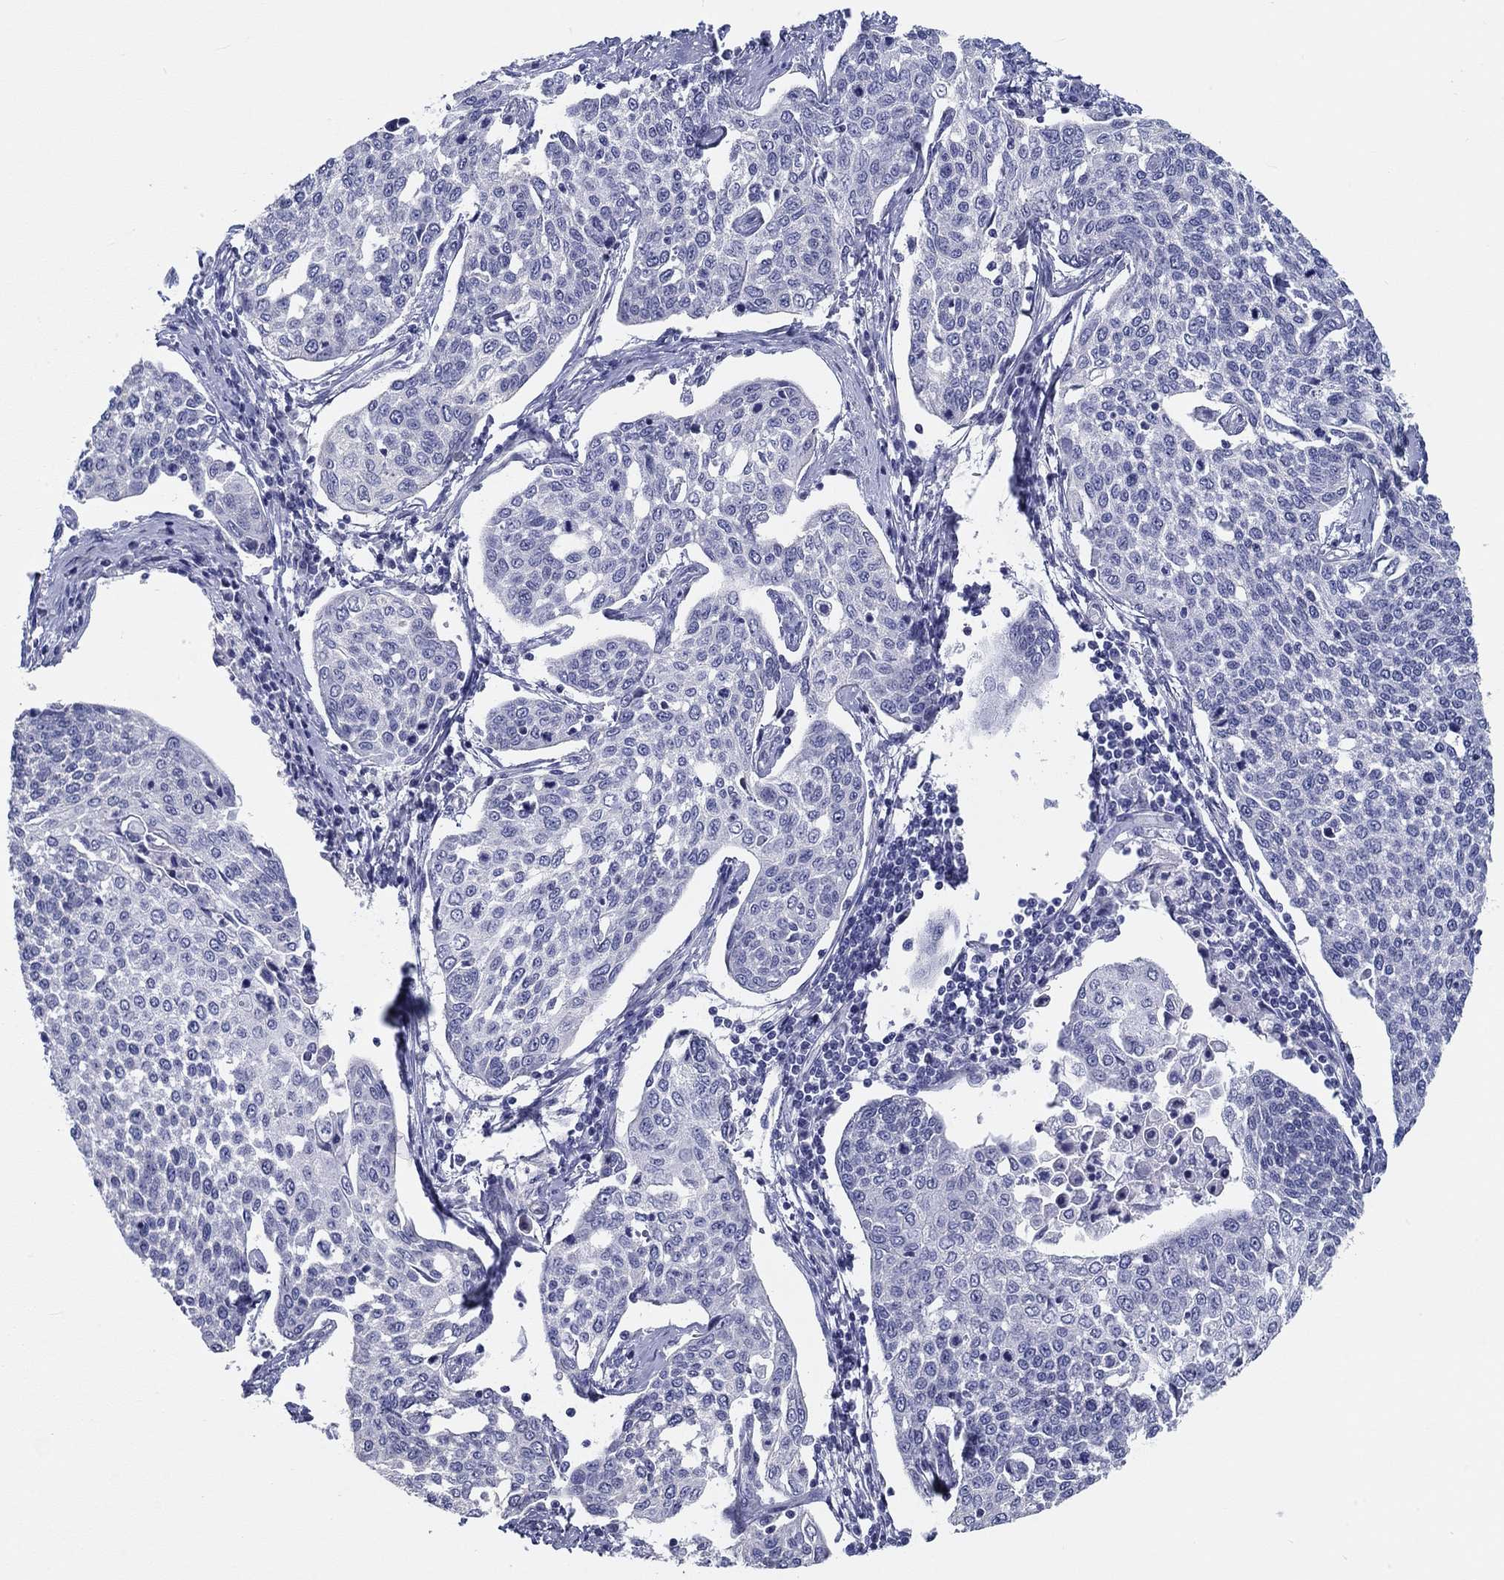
{"staining": {"intensity": "negative", "quantity": "none", "location": "none"}, "tissue": "cervical cancer", "cell_type": "Tumor cells", "image_type": "cancer", "snomed": [{"axis": "morphology", "description": "Squamous cell carcinoma, NOS"}, {"axis": "topography", "description": "Cervix"}], "caption": "A high-resolution histopathology image shows immunohistochemistry (IHC) staining of cervical squamous cell carcinoma, which demonstrates no significant expression in tumor cells.", "gene": "CRYGD", "patient": {"sex": "female", "age": 34}}